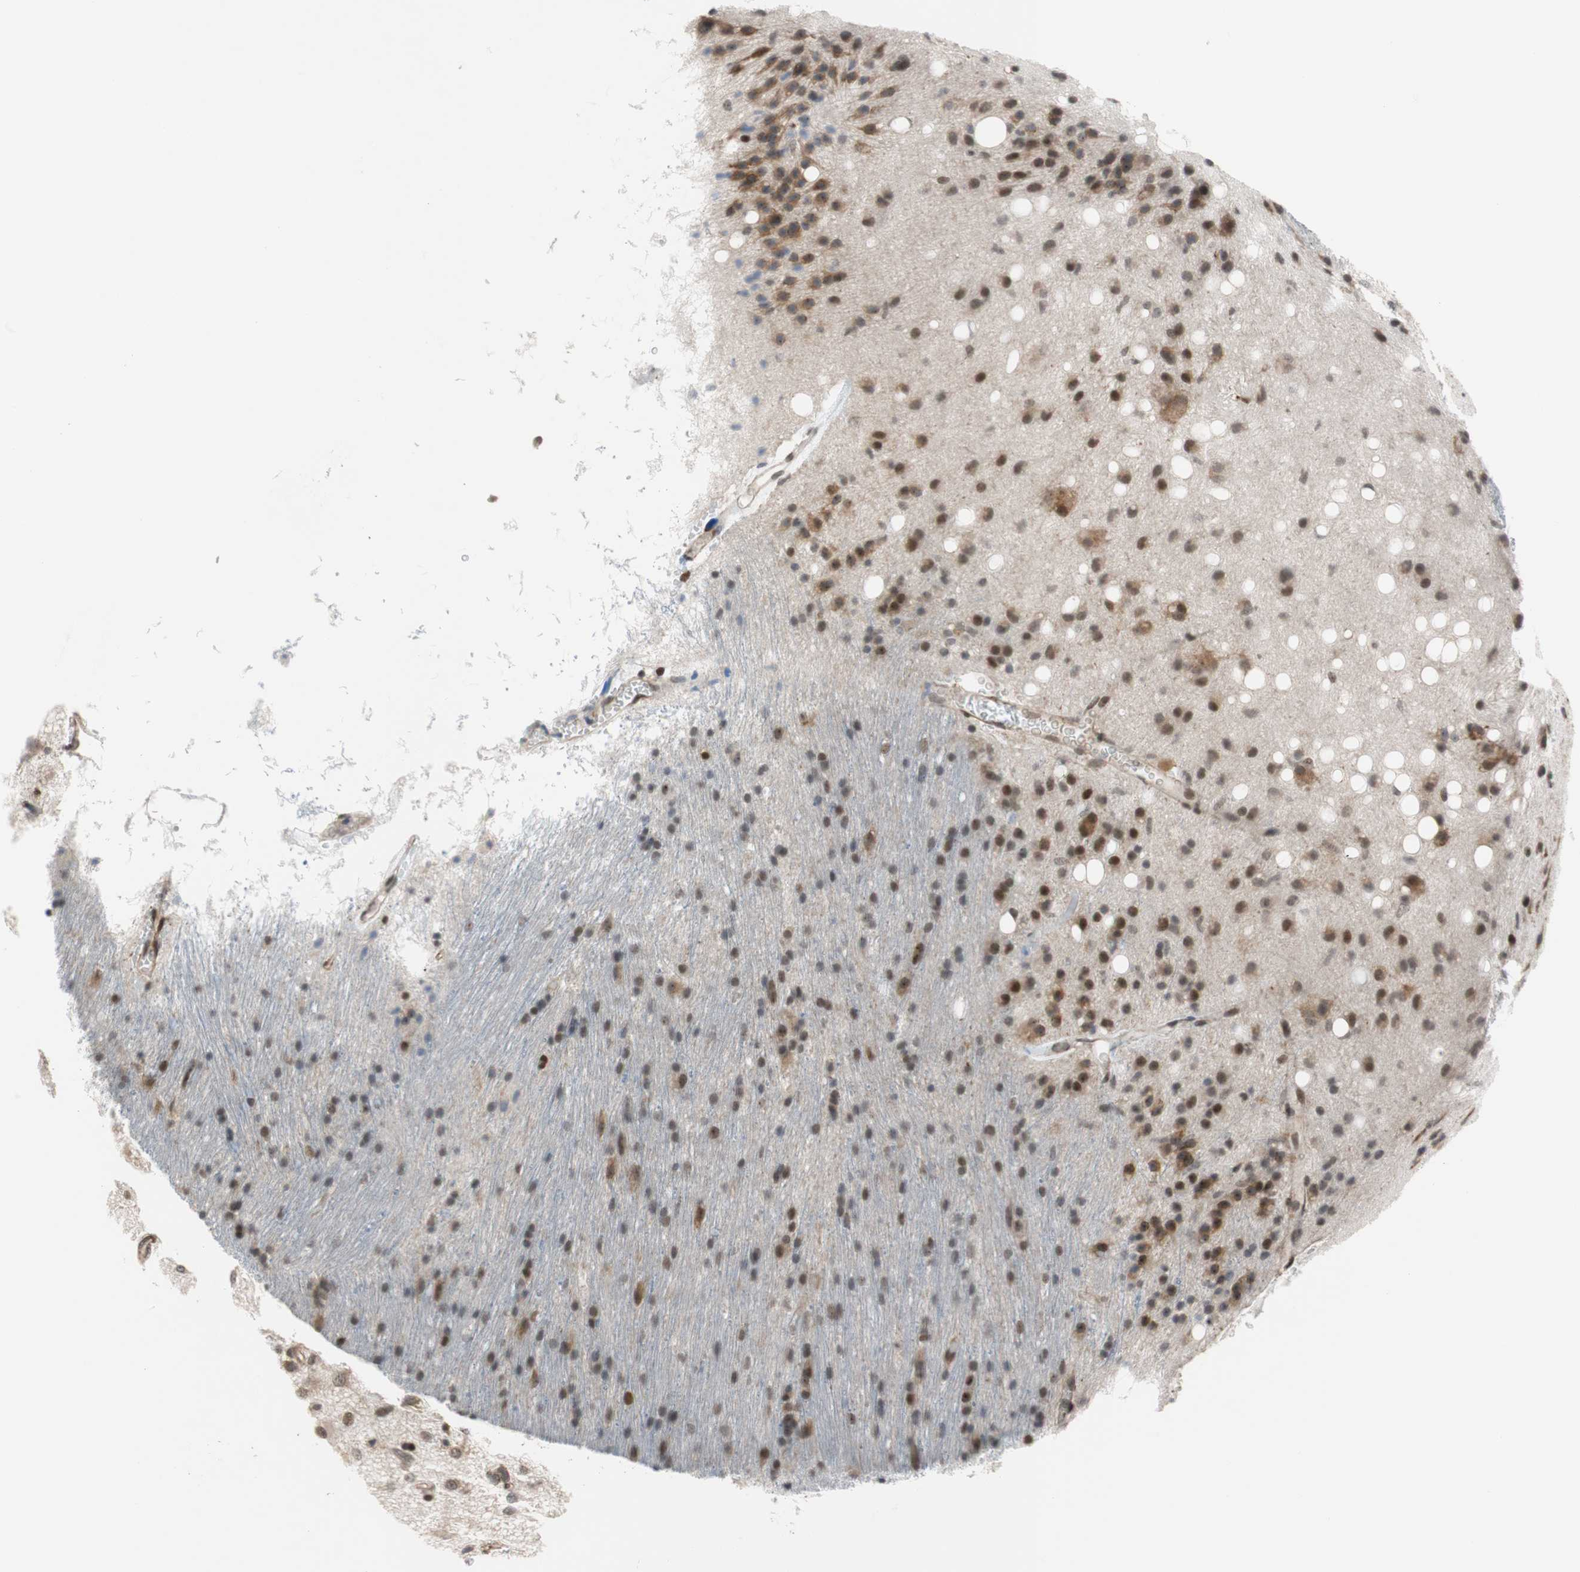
{"staining": {"intensity": "strong", "quantity": "<25%", "location": "nuclear"}, "tissue": "glioma", "cell_type": "Tumor cells", "image_type": "cancer", "snomed": [{"axis": "morphology", "description": "Glioma, malignant, Low grade"}, {"axis": "topography", "description": "Brain"}], "caption": "This is a histology image of IHC staining of malignant low-grade glioma, which shows strong staining in the nuclear of tumor cells.", "gene": "ZNF512B", "patient": {"sex": "male", "age": 77}}